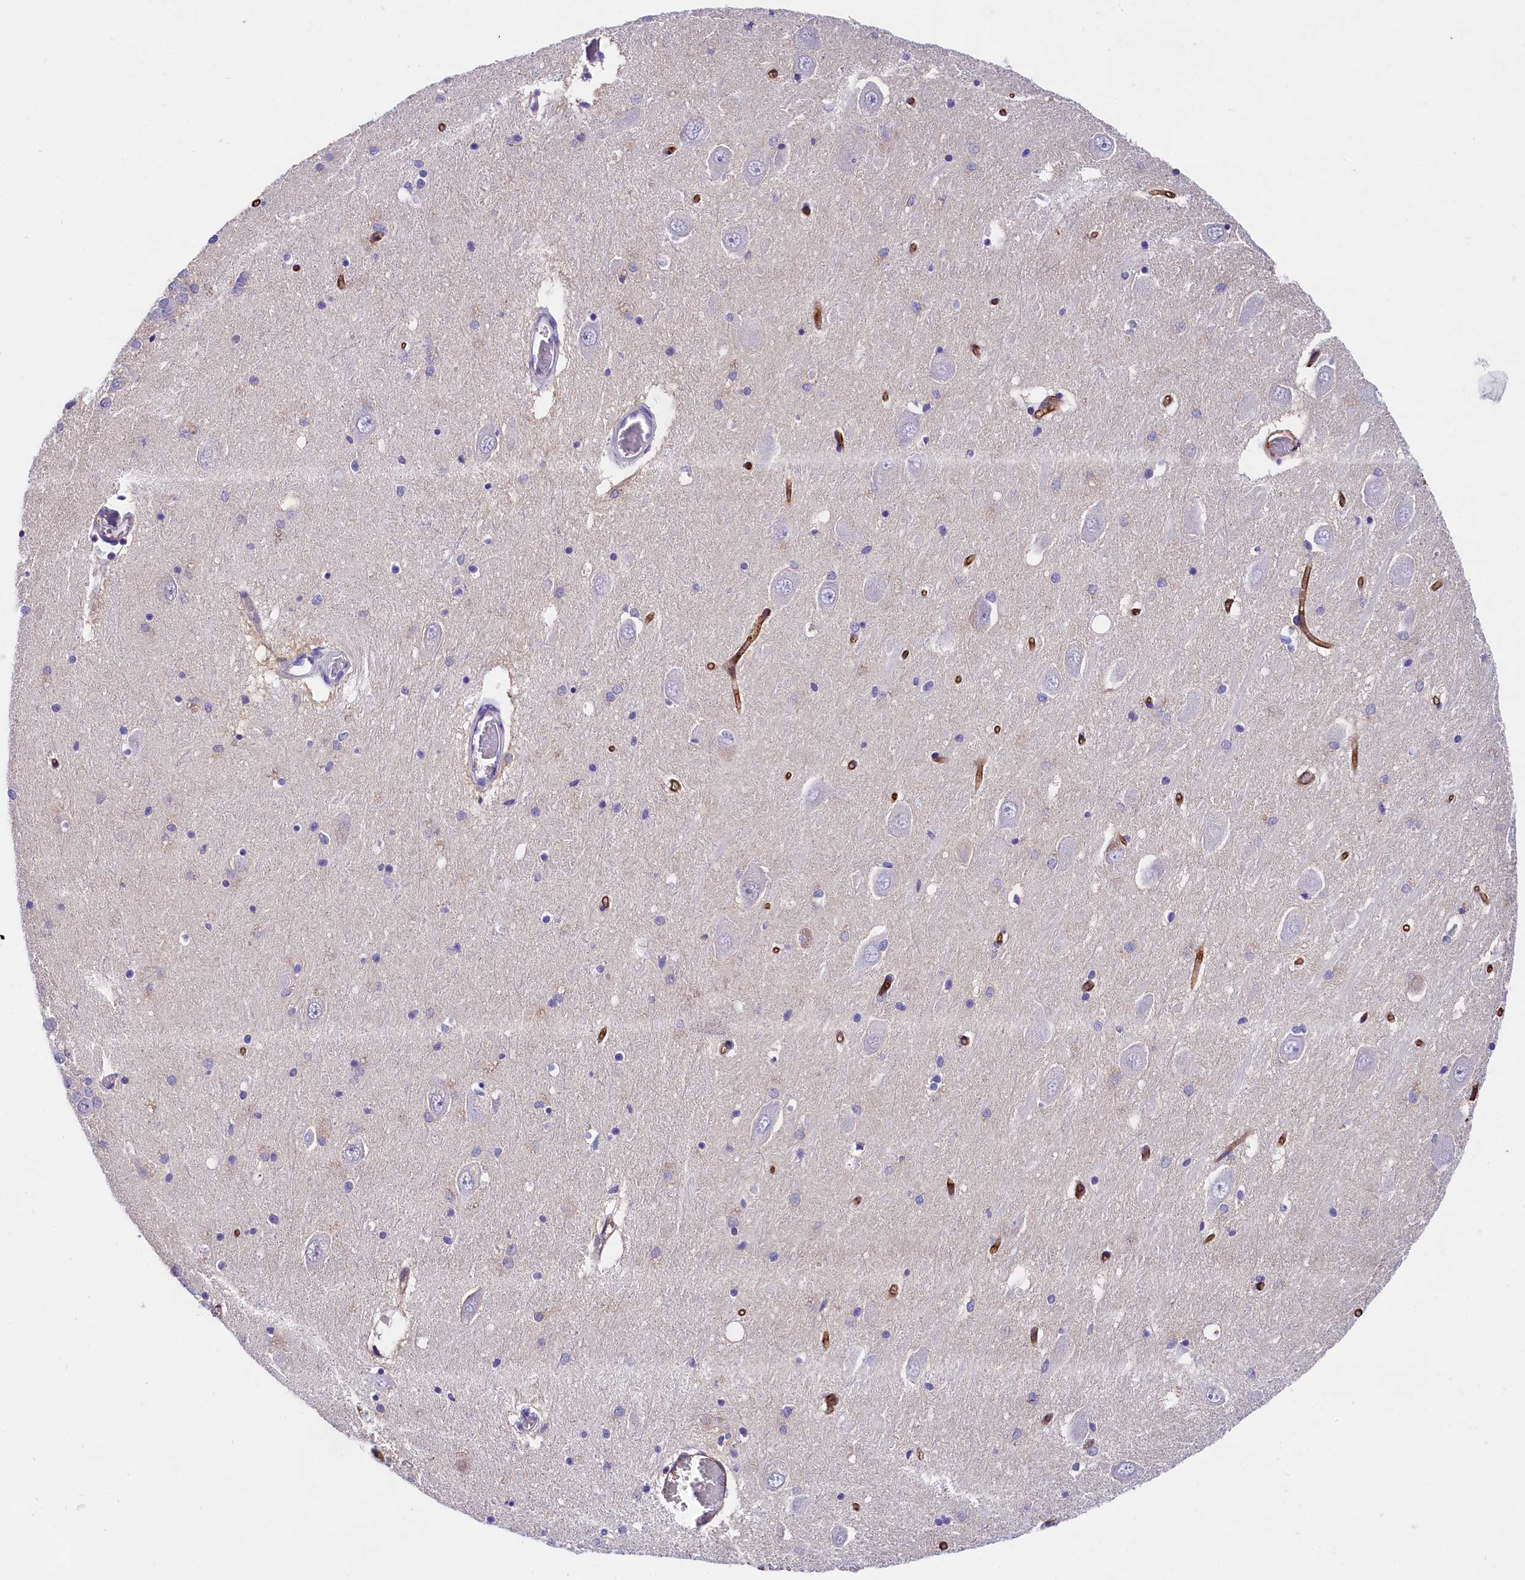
{"staining": {"intensity": "negative", "quantity": "none", "location": "none"}, "tissue": "hippocampus", "cell_type": "Glial cells", "image_type": "normal", "snomed": [{"axis": "morphology", "description": "Normal tissue, NOS"}, {"axis": "topography", "description": "Hippocampus"}], "caption": "High magnification brightfield microscopy of benign hippocampus stained with DAB (brown) and counterstained with hematoxylin (blue): glial cells show no significant staining.", "gene": "OAS3", "patient": {"sex": "male", "age": 70}}